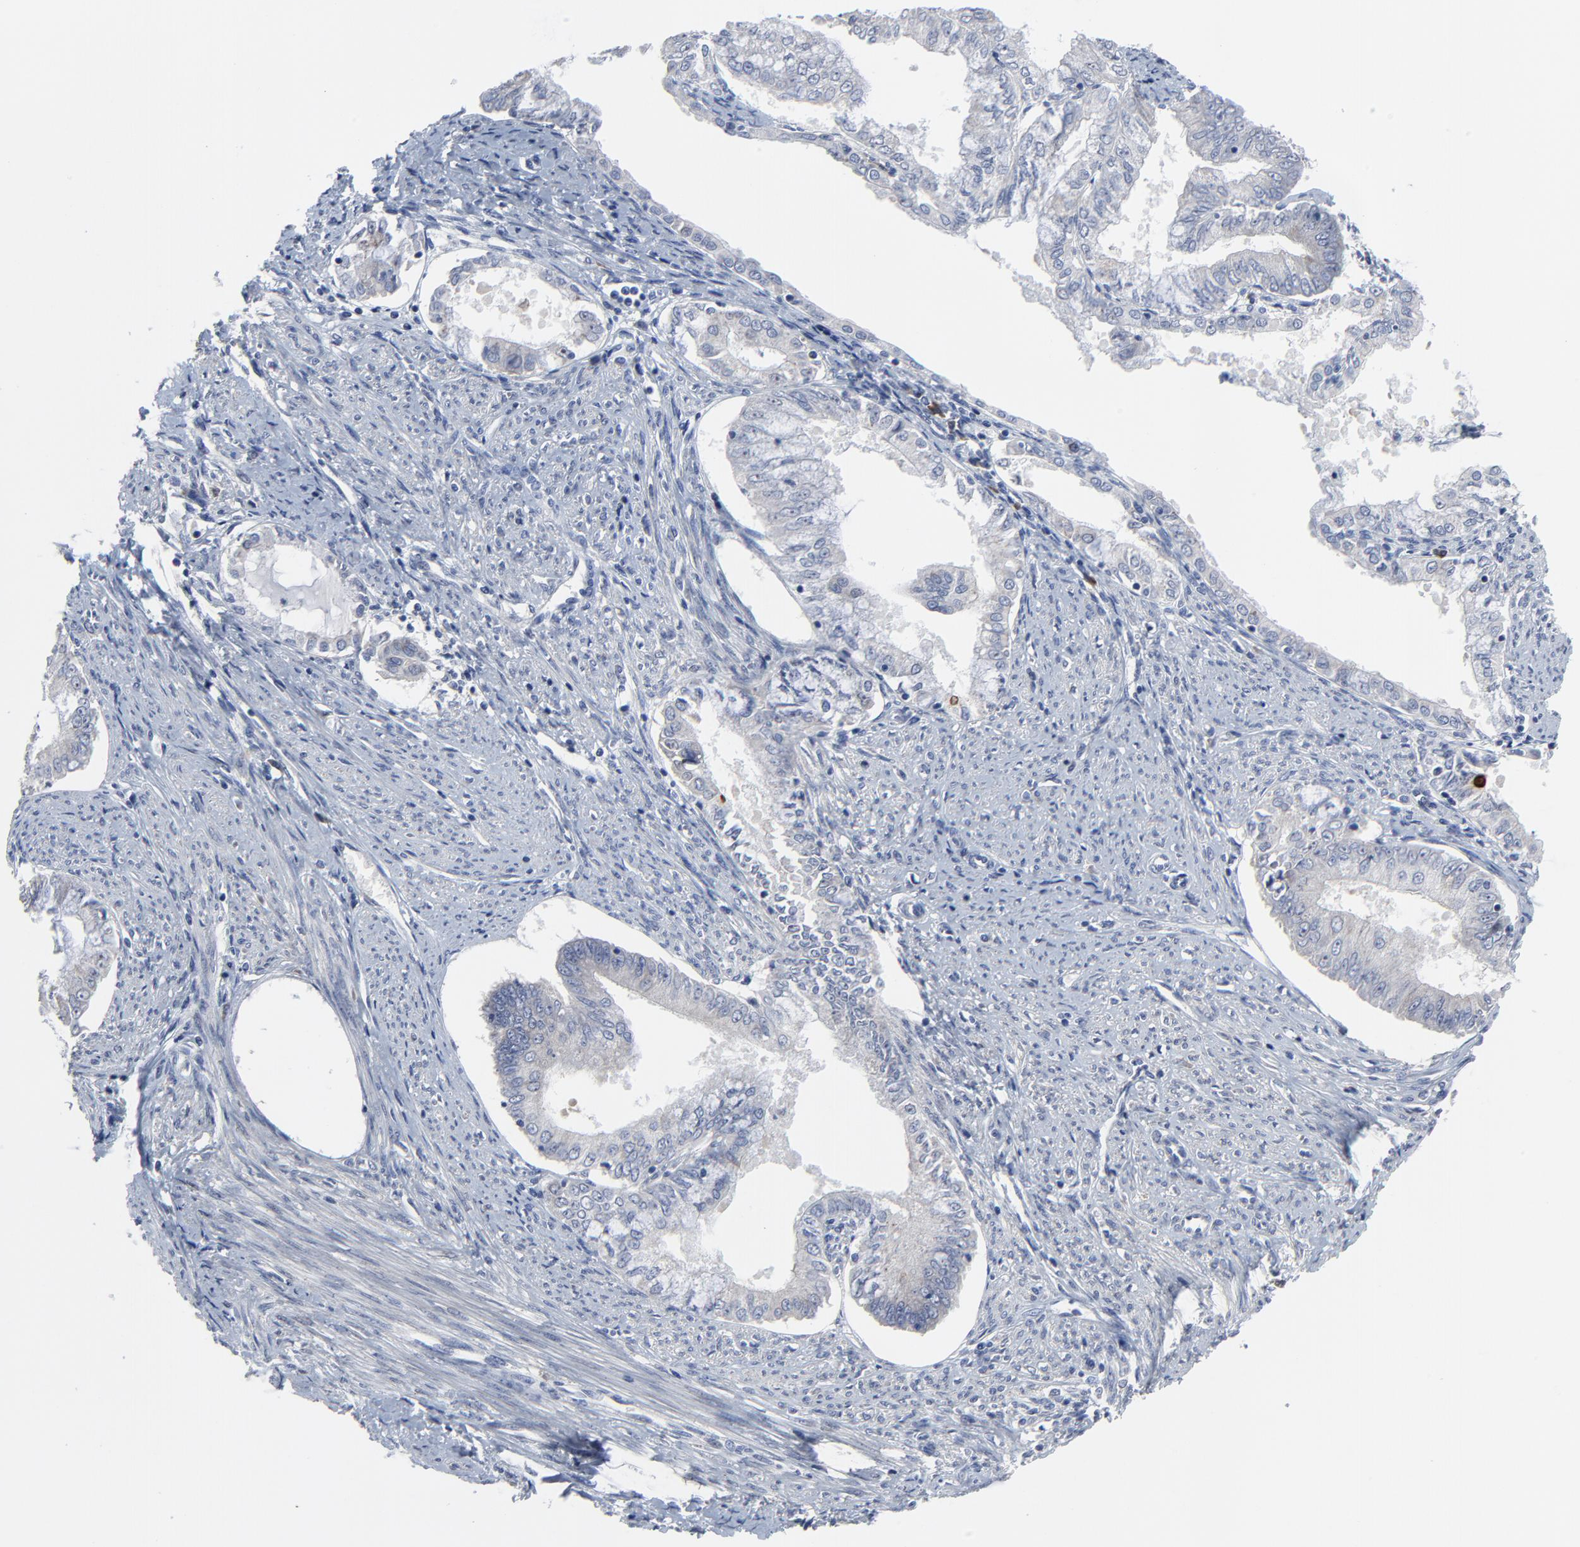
{"staining": {"intensity": "negative", "quantity": "none", "location": "none"}, "tissue": "endometrial cancer", "cell_type": "Tumor cells", "image_type": "cancer", "snomed": [{"axis": "morphology", "description": "Adenocarcinoma, NOS"}, {"axis": "topography", "description": "Endometrium"}], "caption": "There is no significant staining in tumor cells of endometrial cancer. (DAB immunohistochemistry (IHC), high magnification).", "gene": "NLGN3", "patient": {"sex": "female", "age": 76}}